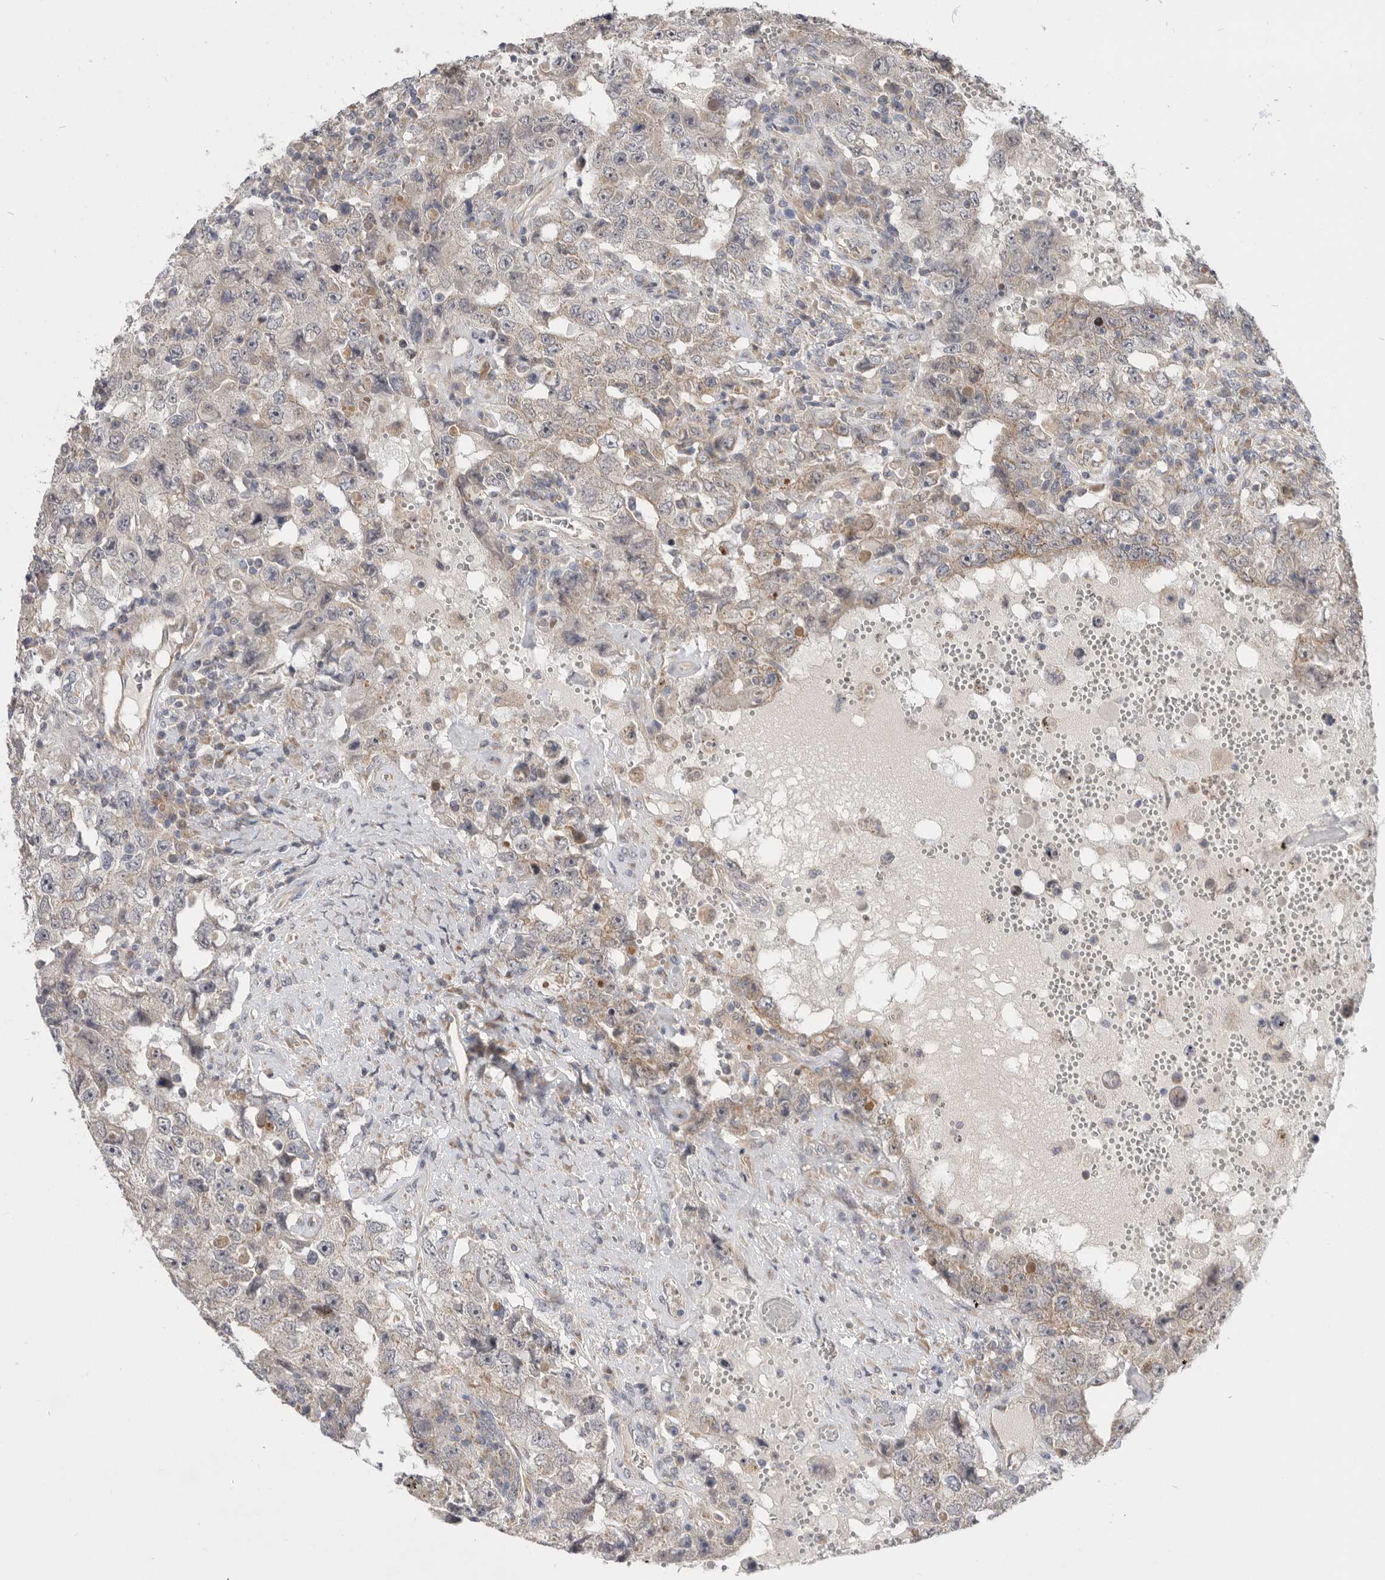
{"staining": {"intensity": "weak", "quantity": "25%-75%", "location": "cytoplasmic/membranous"}, "tissue": "testis cancer", "cell_type": "Tumor cells", "image_type": "cancer", "snomed": [{"axis": "morphology", "description": "Carcinoma, Embryonal, NOS"}, {"axis": "topography", "description": "Testis"}], "caption": "A brown stain labels weak cytoplasmic/membranous positivity of a protein in embryonal carcinoma (testis) tumor cells.", "gene": "MTFR1L", "patient": {"sex": "male", "age": 26}}